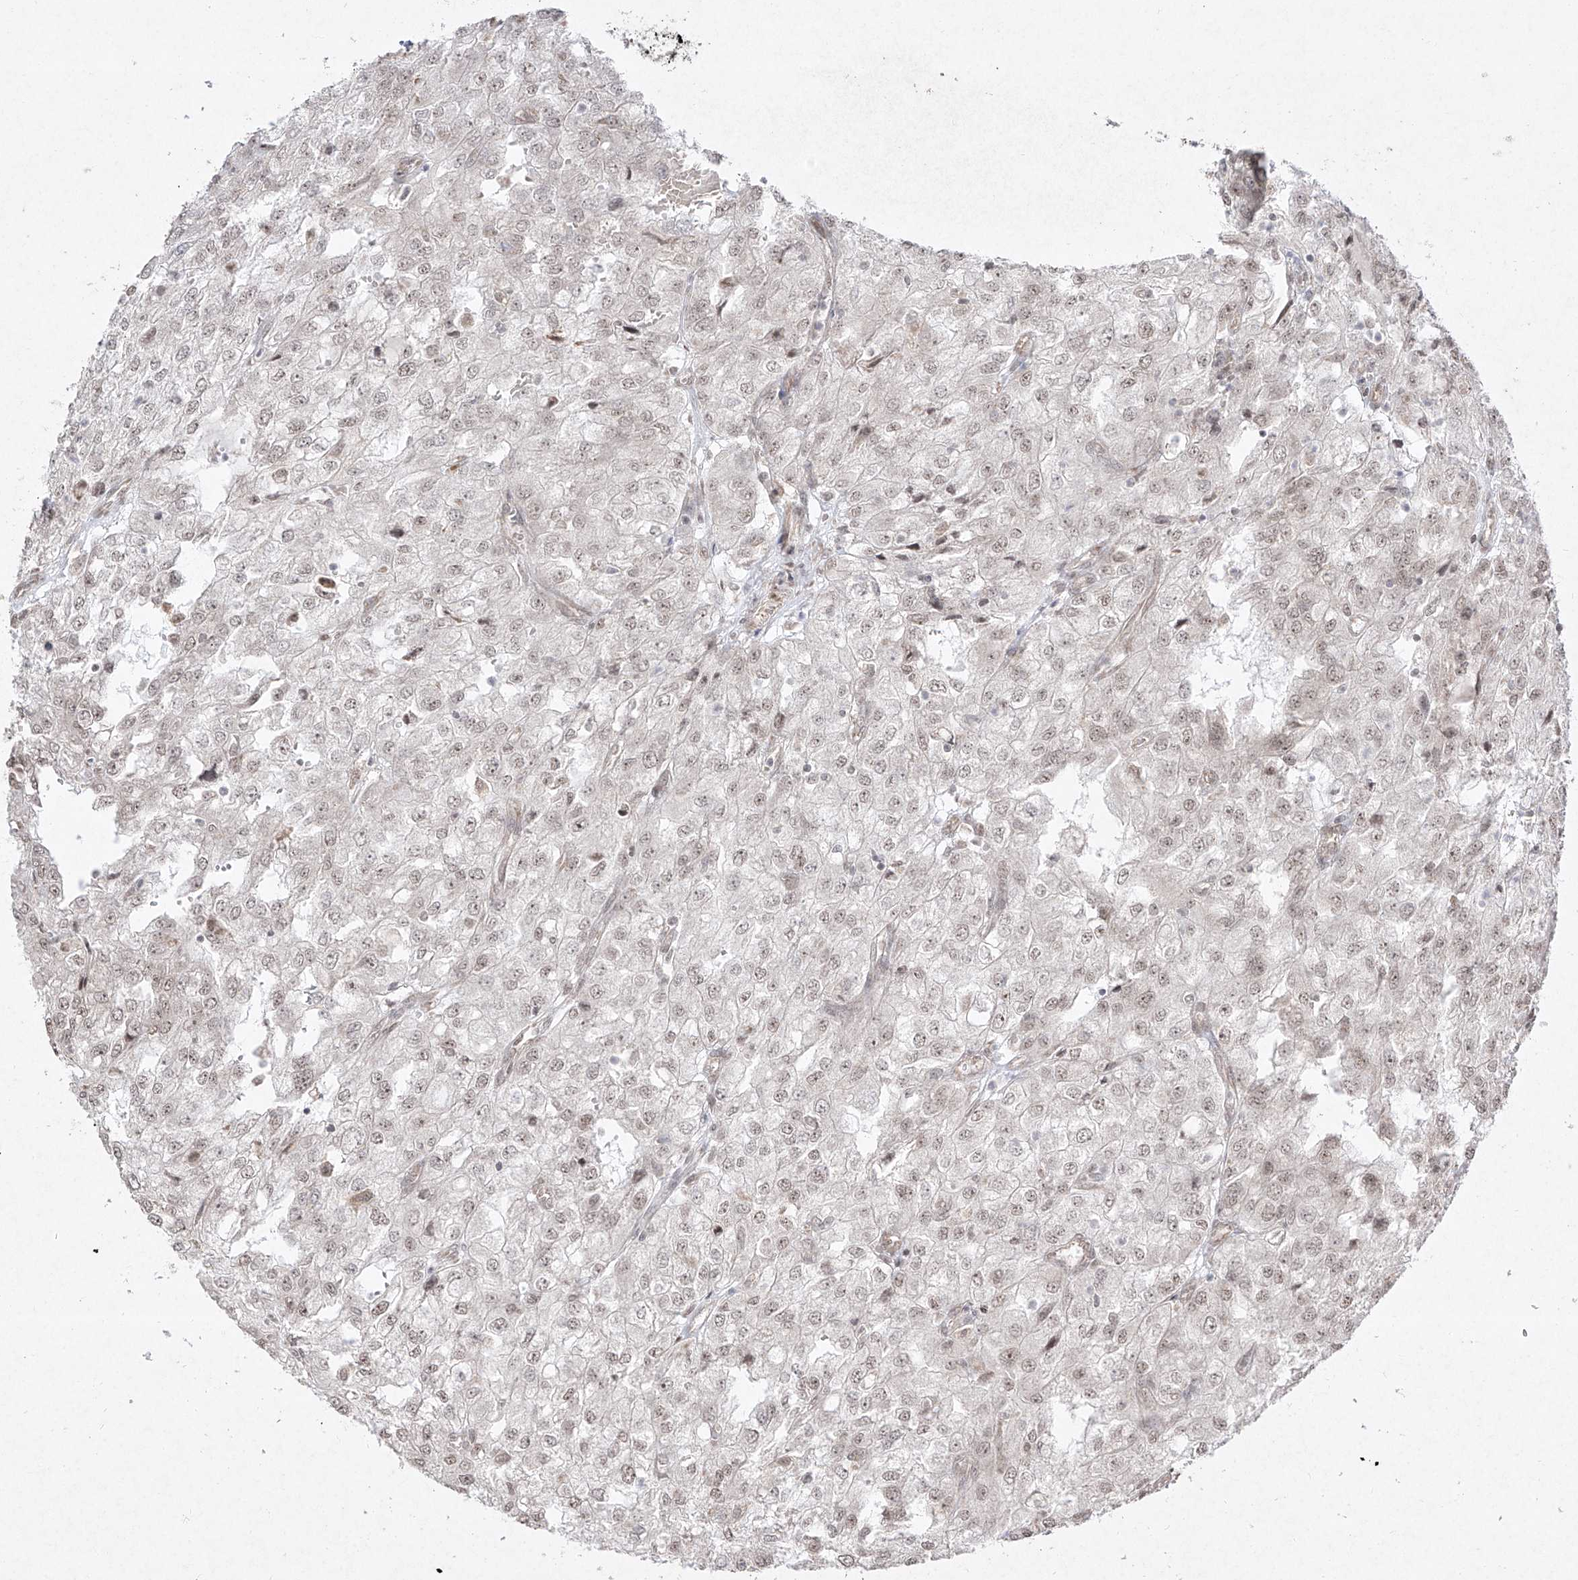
{"staining": {"intensity": "weak", "quantity": "<25%", "location": "nuclear"}, "tissue": "renal cancer", "cell_type": "Tumor cells", "image_type": "cancer", "snomed": [{"axis": "morphology", "description": "Adenocarcinoma, NOS"}, {"axis": "topography", "description": "Kidney"}], "caption": "An image of human renal cancer (adenocarcinoma) is negative for staining in tumor cells.", "gene": "SNRNP27", "patient": {"sex": "female", "age": 54}}